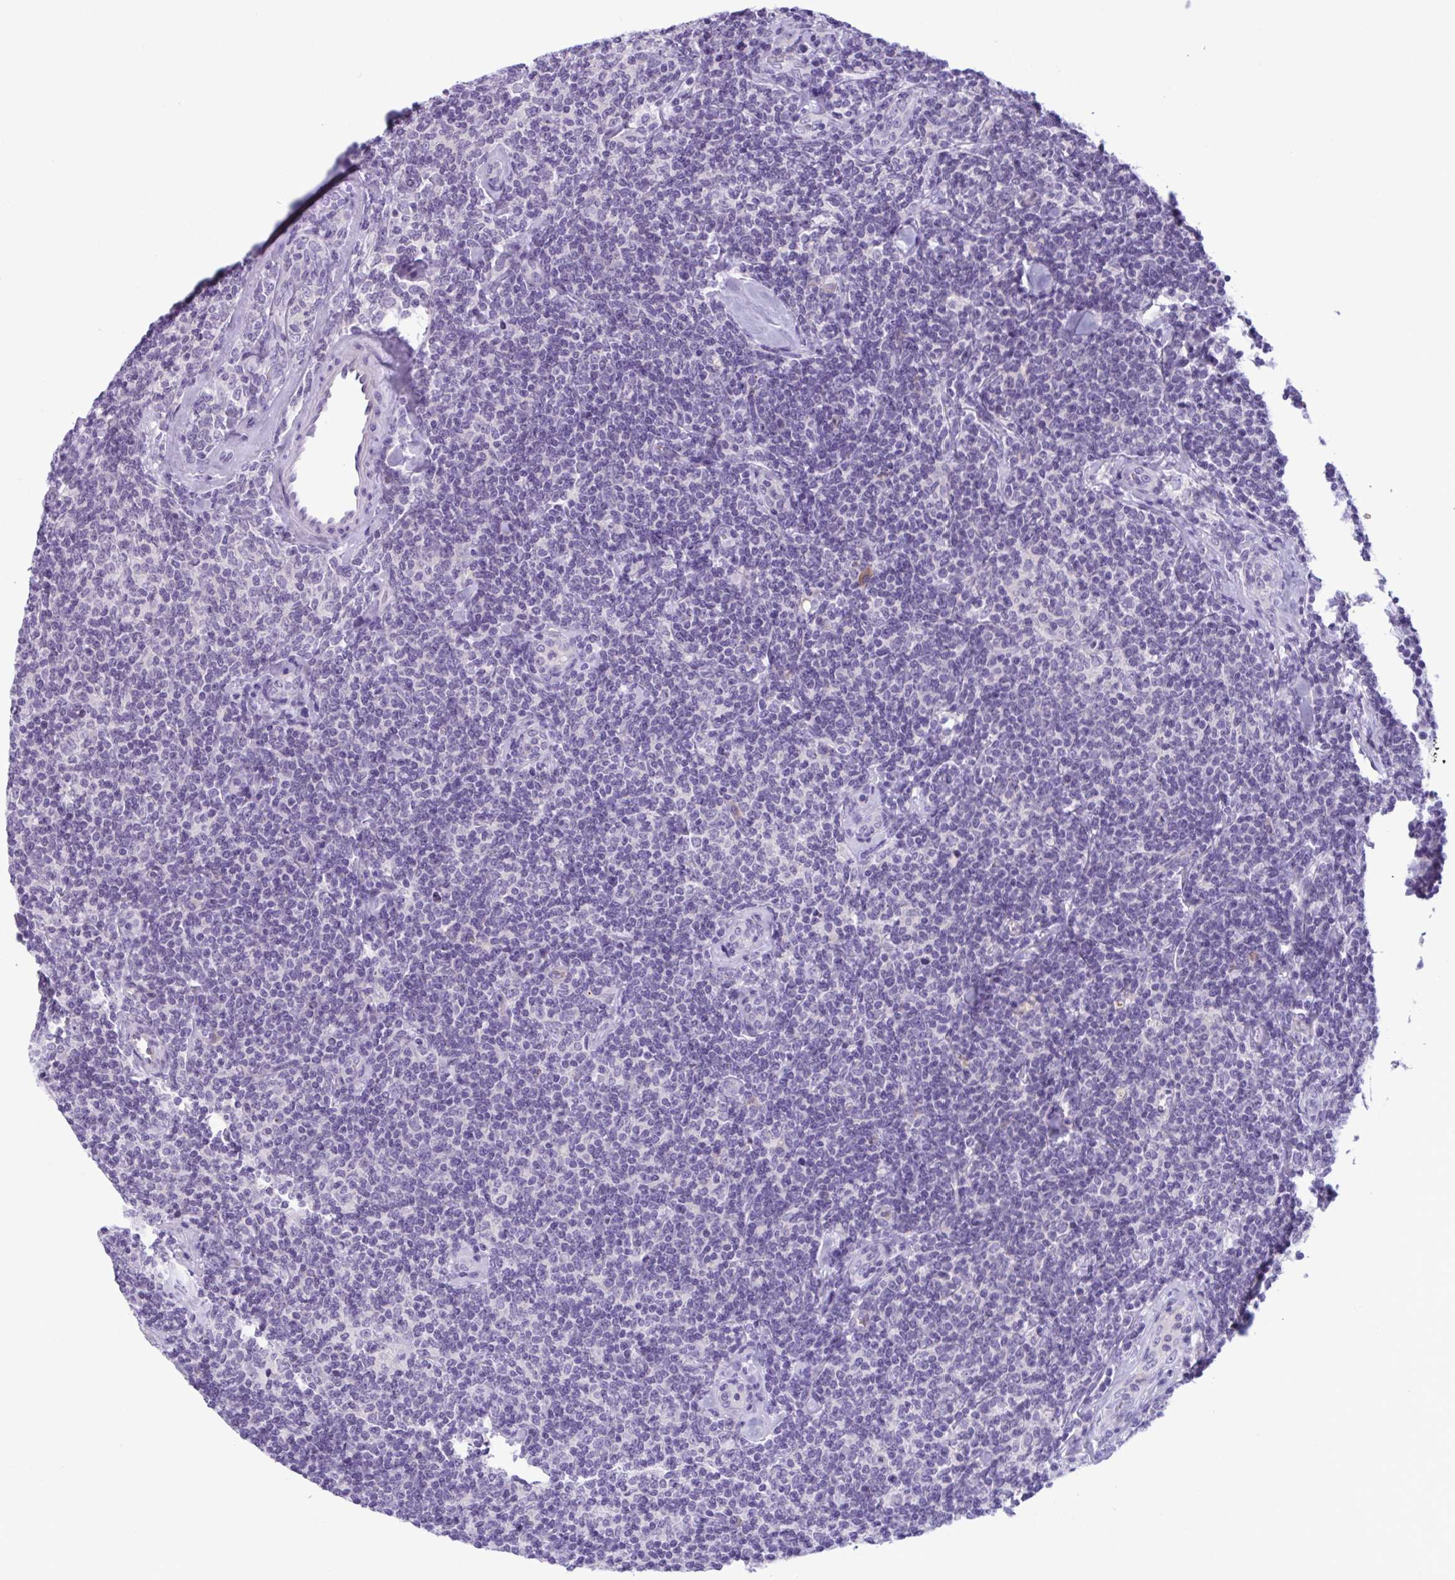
{"staining": {"intensity": "negative", "quantity": "none", "location": "none"}, "tissue": "lymphoma", "cell_type": "Tumor cells", "image_type": "cancer", "snomed": [{"axis": "morphology", "description": "Malignant lymphoma, non-Hodgkin's type, Low grade"}, {"axis": "topography", "description": "Lymph node"}], "caption": "The immunohistochemistry histopathology image has no significant positivity in tumor cells of lymphoma tissue. The staining is performed using DAB brown chromogen with nuclei counter-stained in using hematoxylin.", "gene": "WNT9B", "patient": {"sex": "female", "age": 56}}